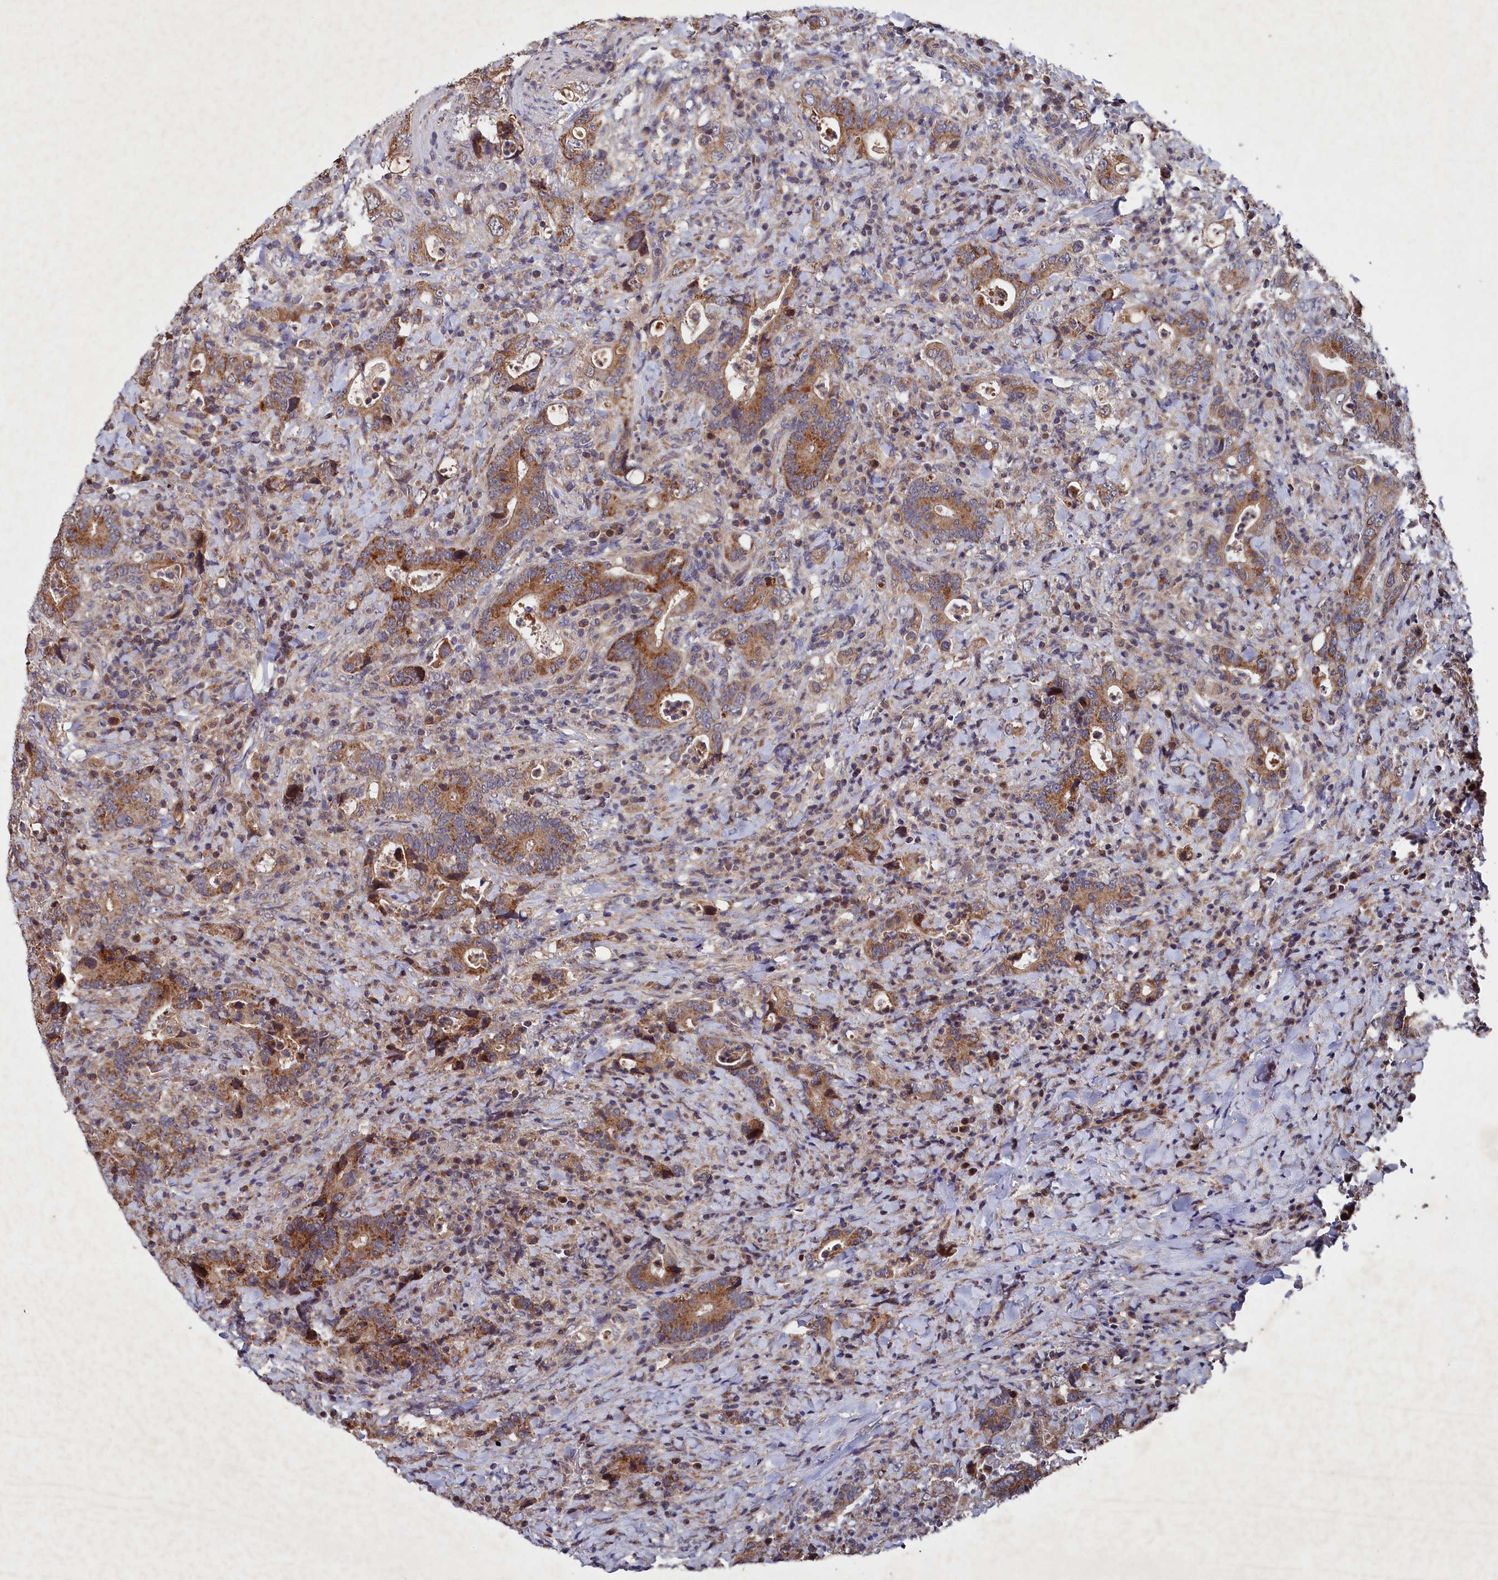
{"staining": {"intensity": "strong", "quantity": "25%-75%", "location": "cytoplasmic/membranous"}, "tissue": "colorectal cancer", "cell_type": "Tumor cells", "image_type": "cancer", "snomed": [{"axis": "morphology", "description": "Adenocarcinoma, NOS"}, {"axis": "topography", "description": "Colon"}], "caption": "About 25%-75% of tumor cells in human colorectal adenocarcinoma reveal strong cytoplasmic/membranous protein positivity as visualized by brown immunohistochemical staining.", "gene": "SUPV3L1", "patient": {"sex": "female", "age": 75}}